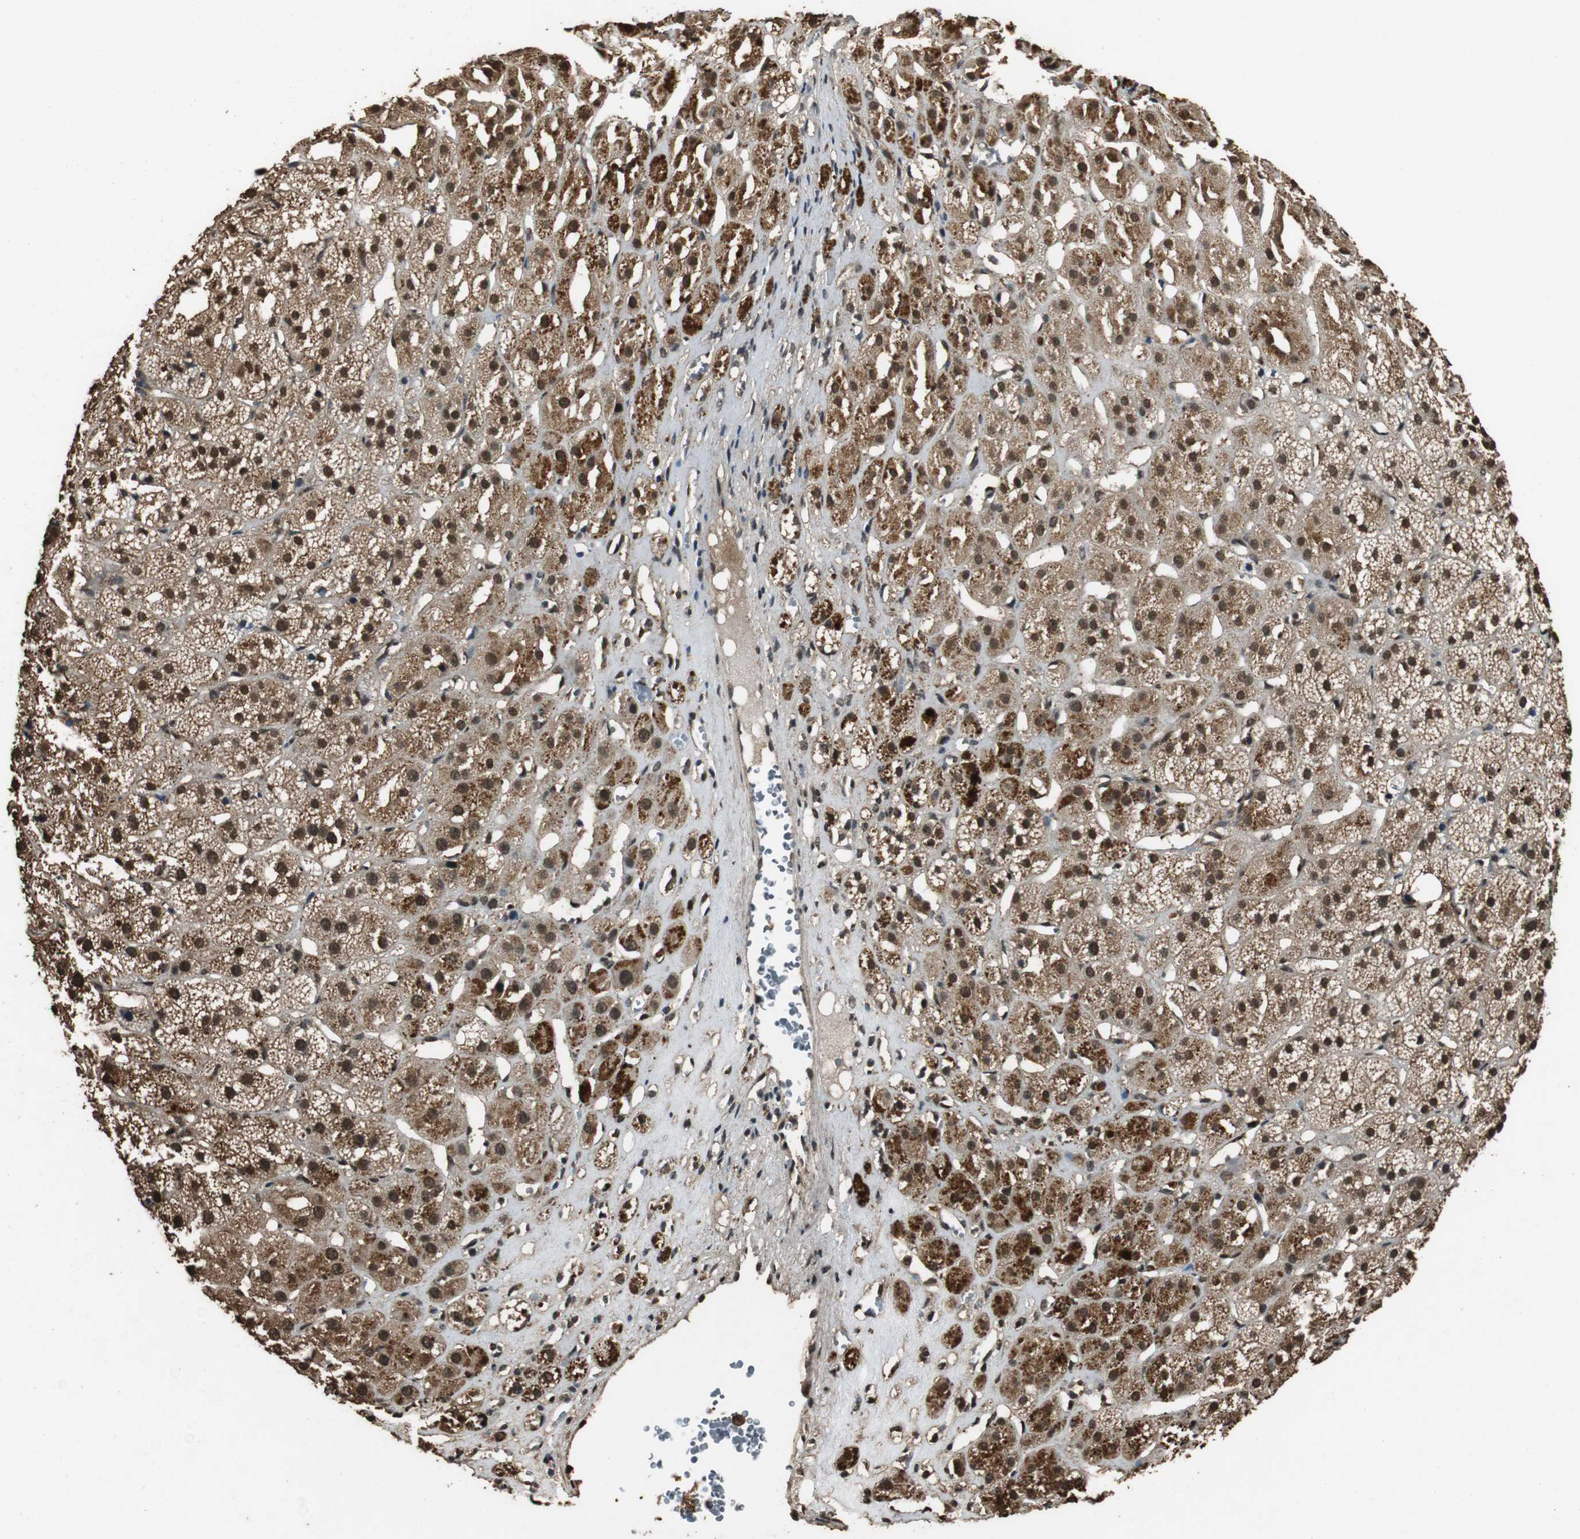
{"staining": {"intensity": "strong", "quantity": ">75%", "location": "cytoplasmic/membranous,nuclear"}, "tissue": "adrenal gland", "cell_type": "Glandular cells", "image_type": "normal", "snomed": [{"axis": "morphology", "description": "Normal tissue, NOS"}, {"axis": "topography", "description": "Adrenal gland"}], "caption": "Normal adrenal gland demonstrates strong cytoplasmic/membranous,nuclear expression in about >75% of glandular cells The staining was performed using DAB (3,3'-diaminobenzidine) to visualize the protein expression in brown, while the nuclei were stained in blue with hematoxylin (Magnification: 20x)..", "gene": "ZNF18", "patient": {"sex": "female", "age": 71}}